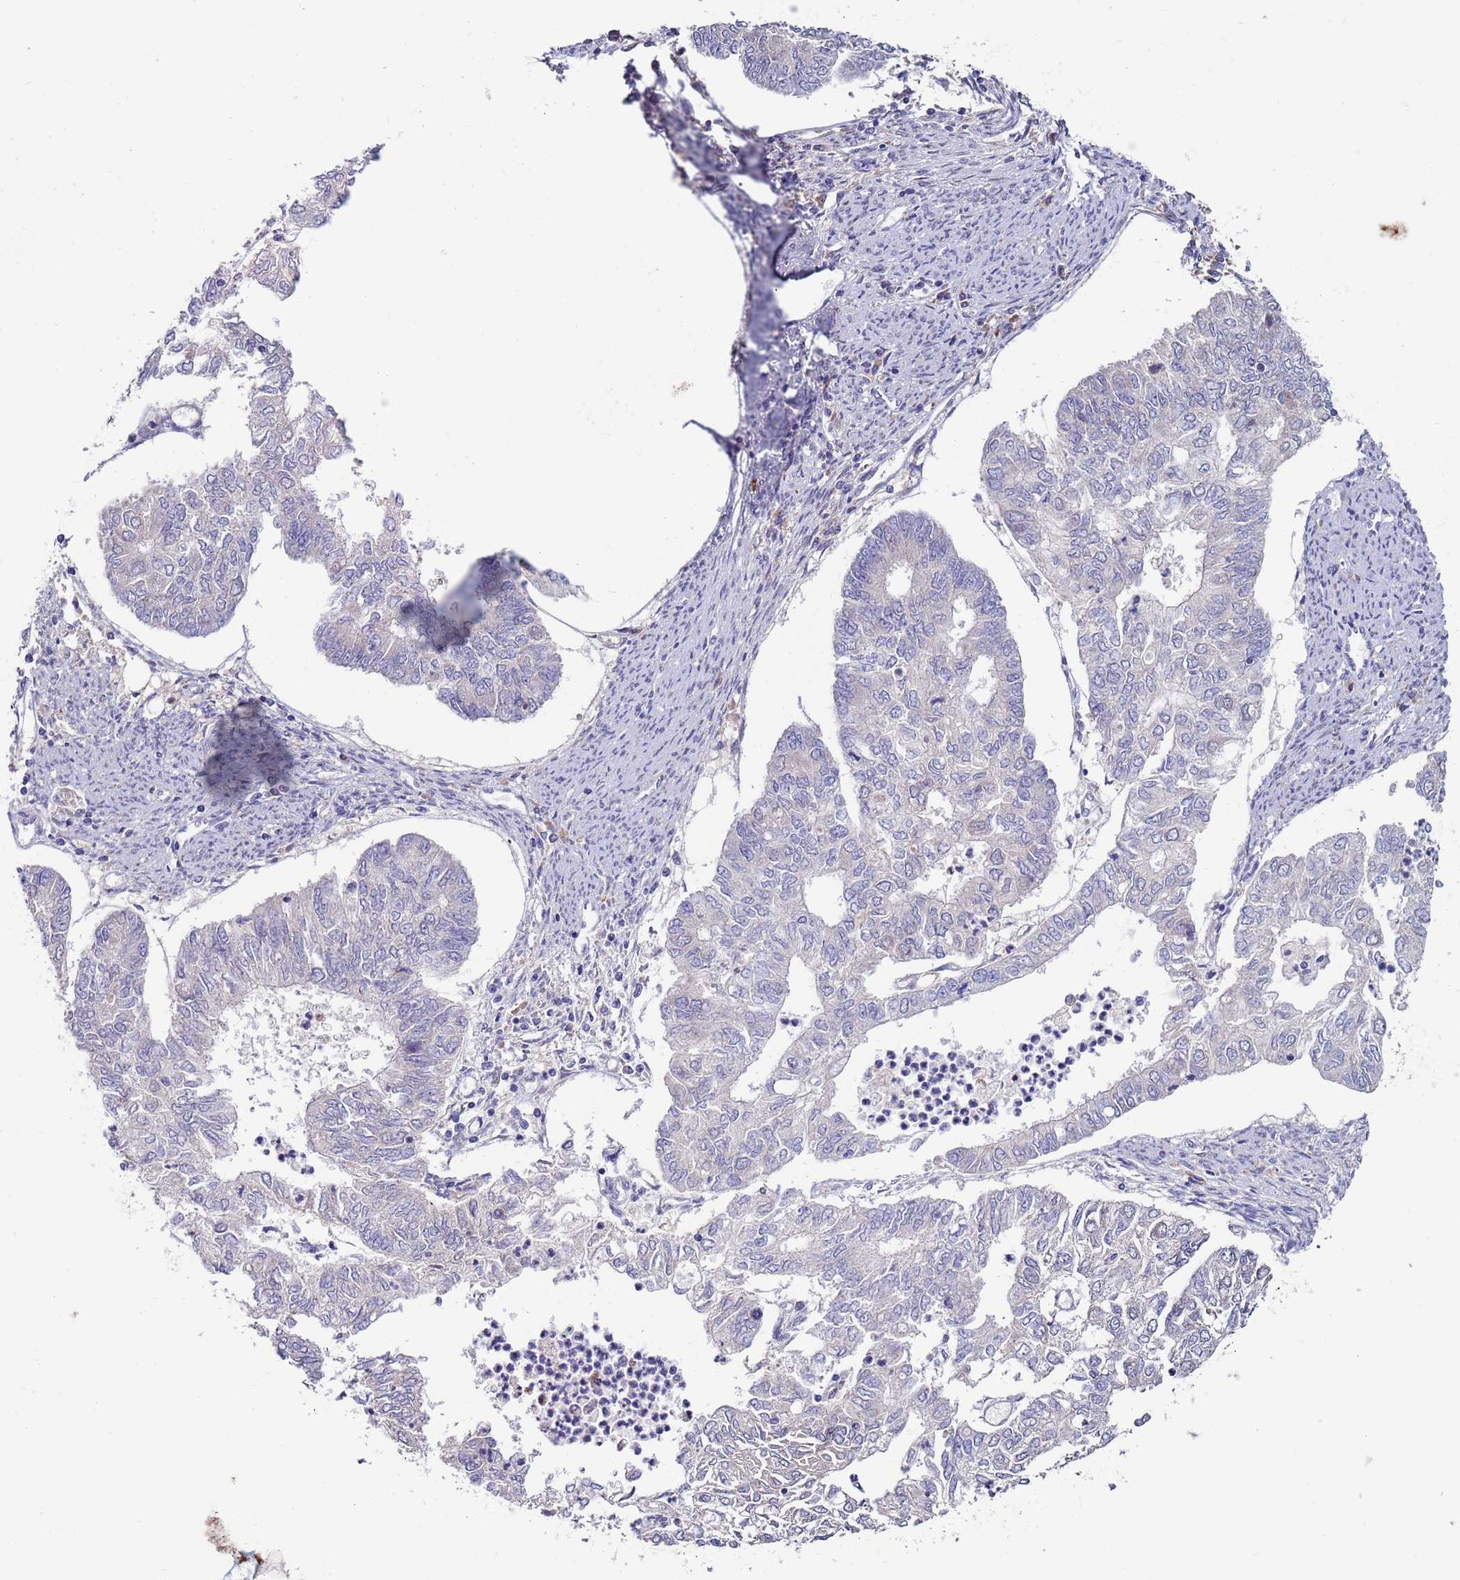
{"staining": {"intensity": "negative", "quantity": "none", "location": "none"}, "tissue": "endometrial cancer", "cell_type": "Tumor cells", "image_type": "cancer", "snomed": [{"axis": "morphology", "description": "Adenocarcinoma, NOS"}, {"axis": "topography", "description": "Endometrium"}], "caption": "A histopathology image of human endometrial cancer is negative for staining in tumor cells.", "gene": "FBXO27", "patient": {"sex": "female", "age": 68}}